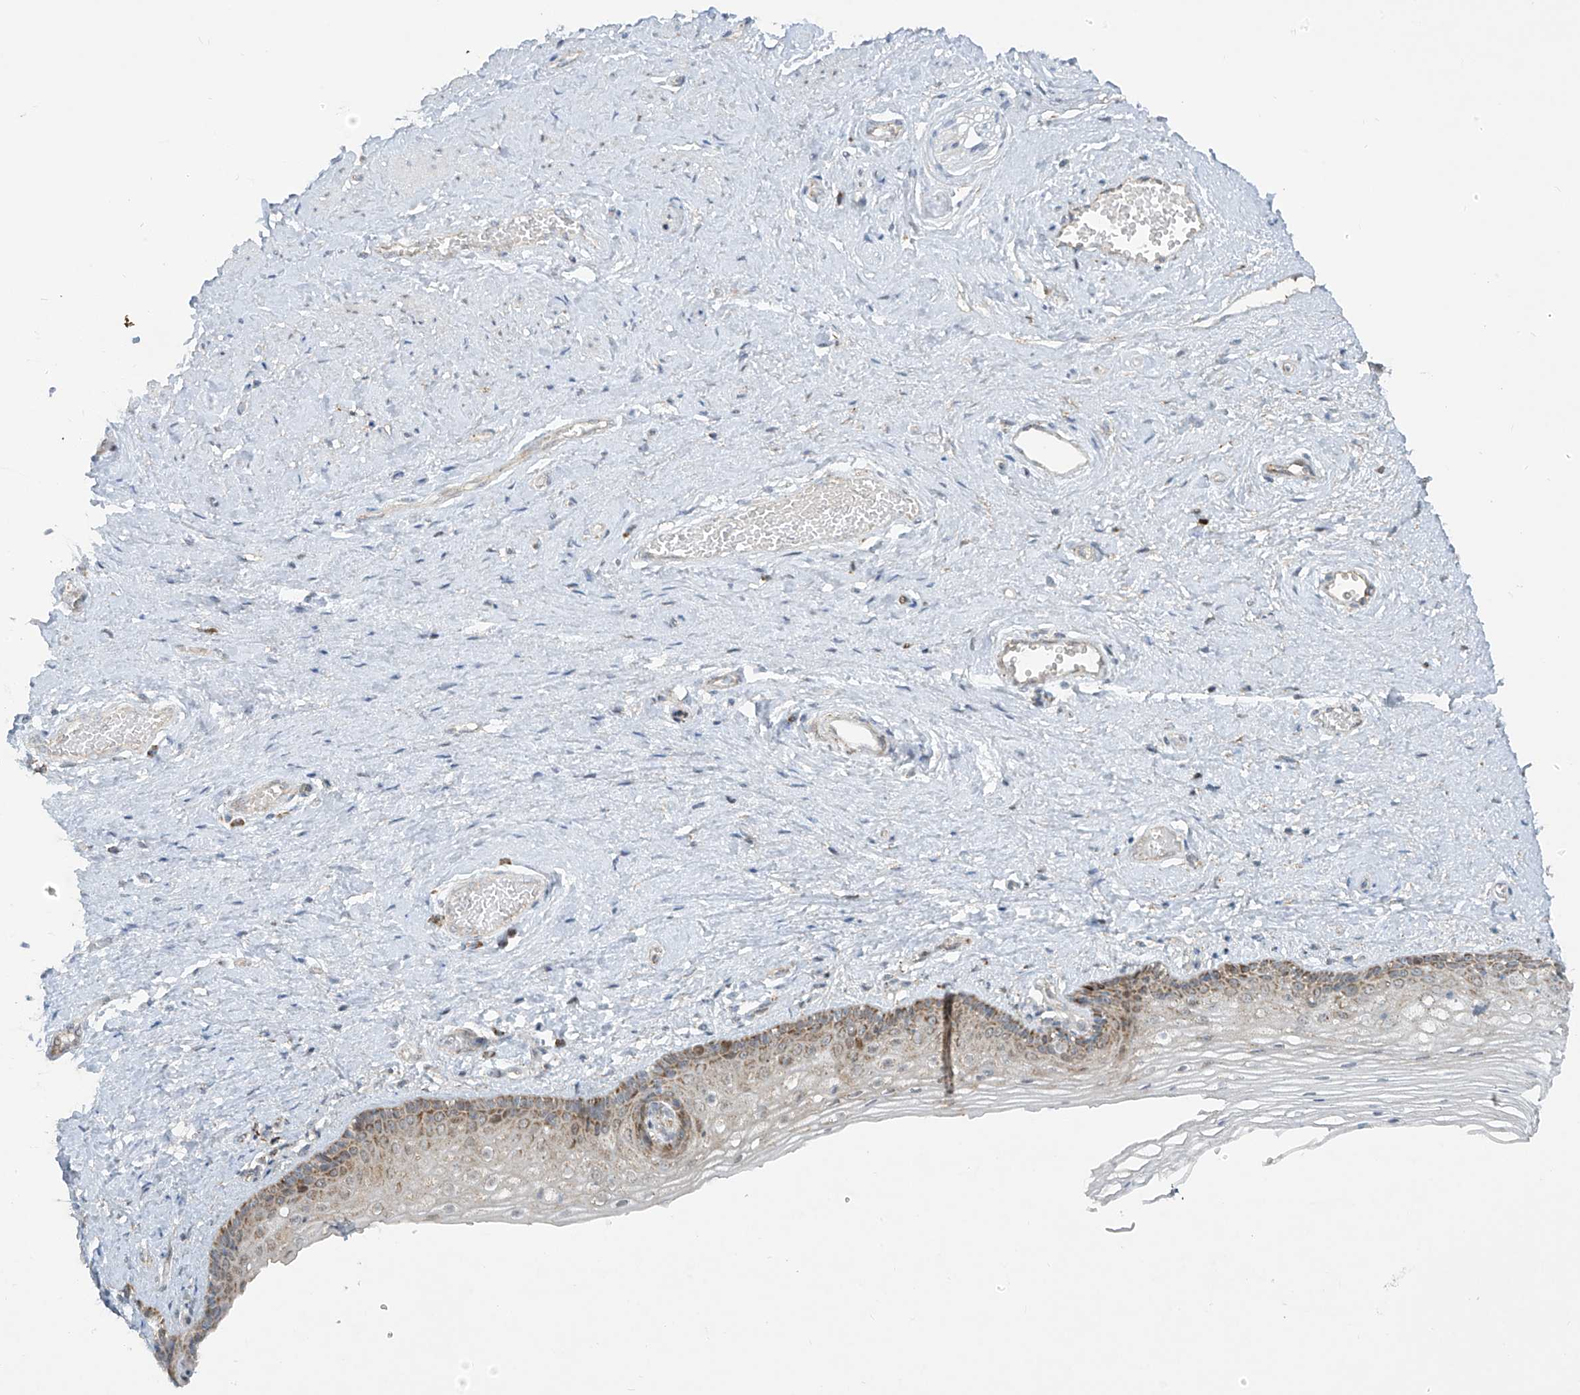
{"staining": {"intensity": "moderate", "quantity": "<25%", "location": "cytoplasmic/membranous"}, "tissue": "vagina", "cell_type": "Squamous epithelial cells", "image_type": "normal", "snomed": [{"axis": "morphology", "description": "Normal tissue, NOS"}, {"axis": "topography", "description": "Vagina"}], "caption": "A brown stain labels moderate cytoplasmic/membranous expression of a protein in squamous epithelial cells of normal vagina.", "gene": "SMDT1", "patient": {"sex": "female", "age": 46}}